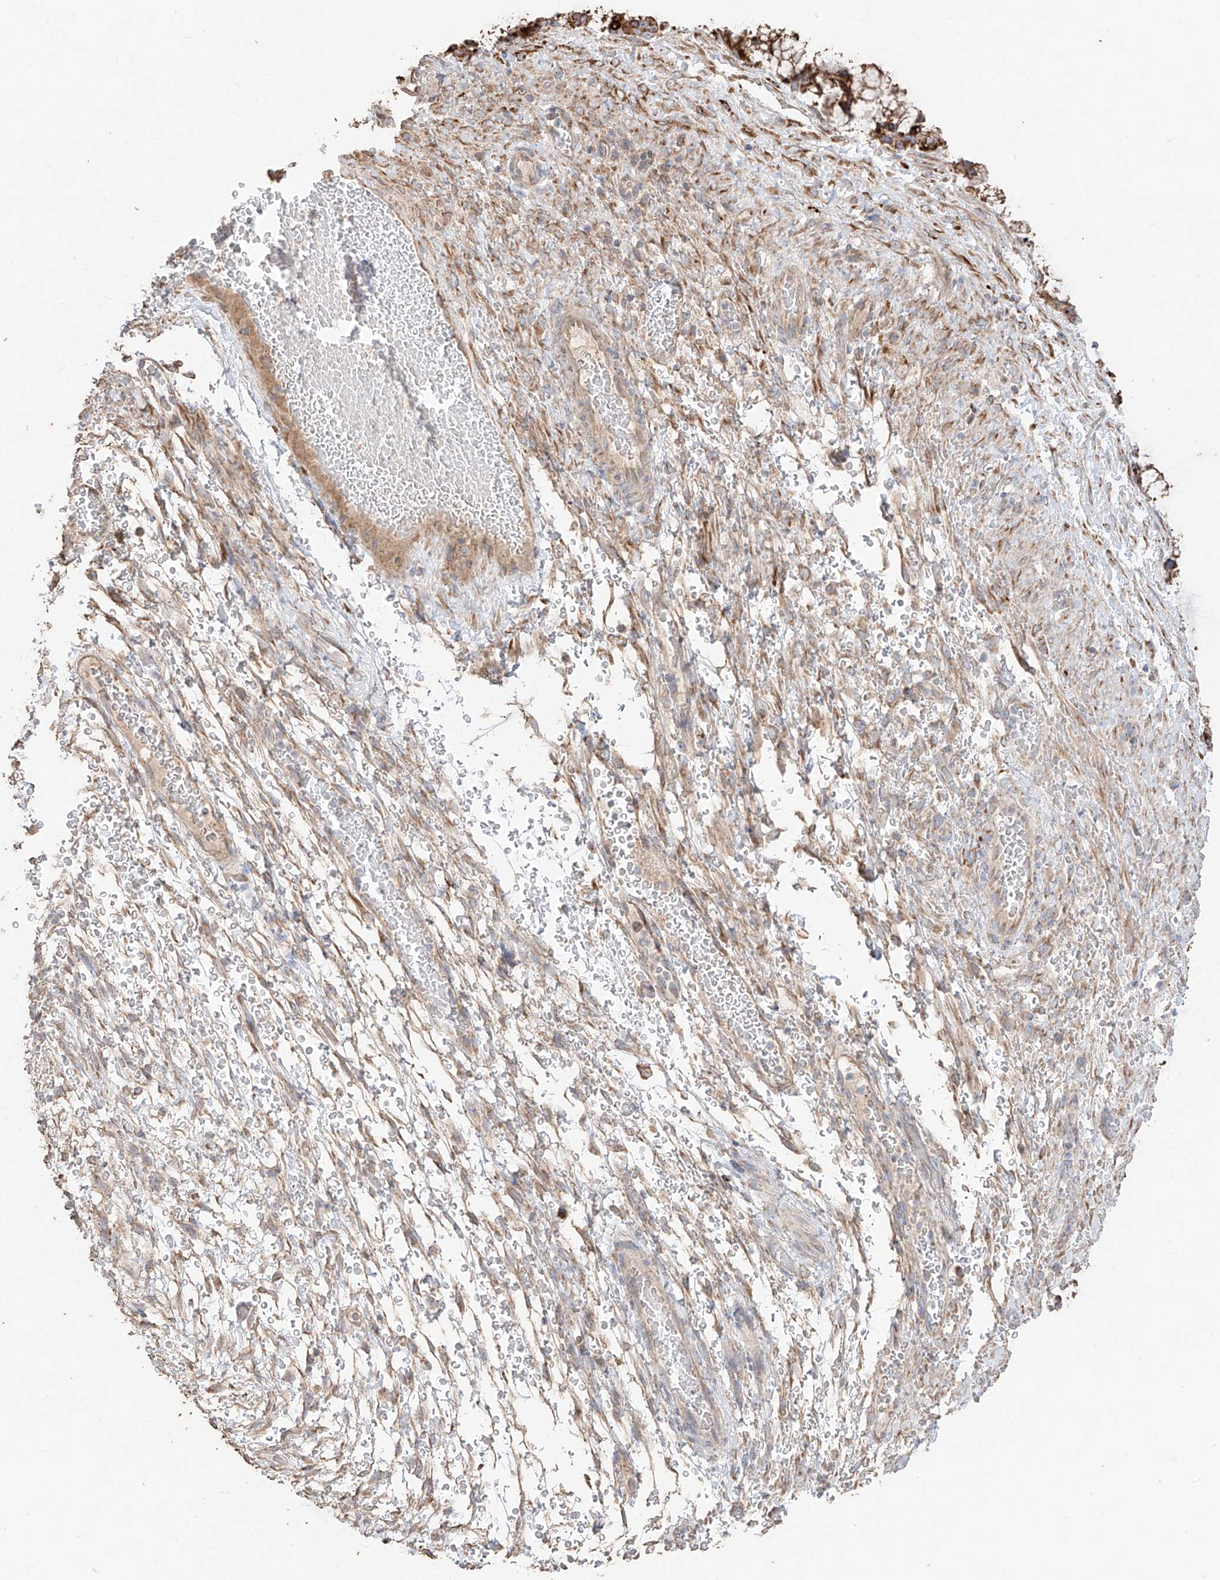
{"staining": {"intensity": "moderate", "quantity": ">75%", "location": "cytoplasmic/membranous"}, "tissue": "ovarian cancer", "cell_type": "Tumor cells", "image_type": "cancer", "snomed": [{"axis": "morphology", "description": "Cystadenocarcinoma, mucinous, NOS"}, {"axis": "topography", "description": "Ovary"}], "caption": "Moderate cytoplasmic/membranous expression for a protein is seen in about >75% of tumor cells of mucinous cystadenocarcinoma (ovarian) using IHC.", "gene": "COLGALT2", "patient": {"sex": "female", "age": 37}}